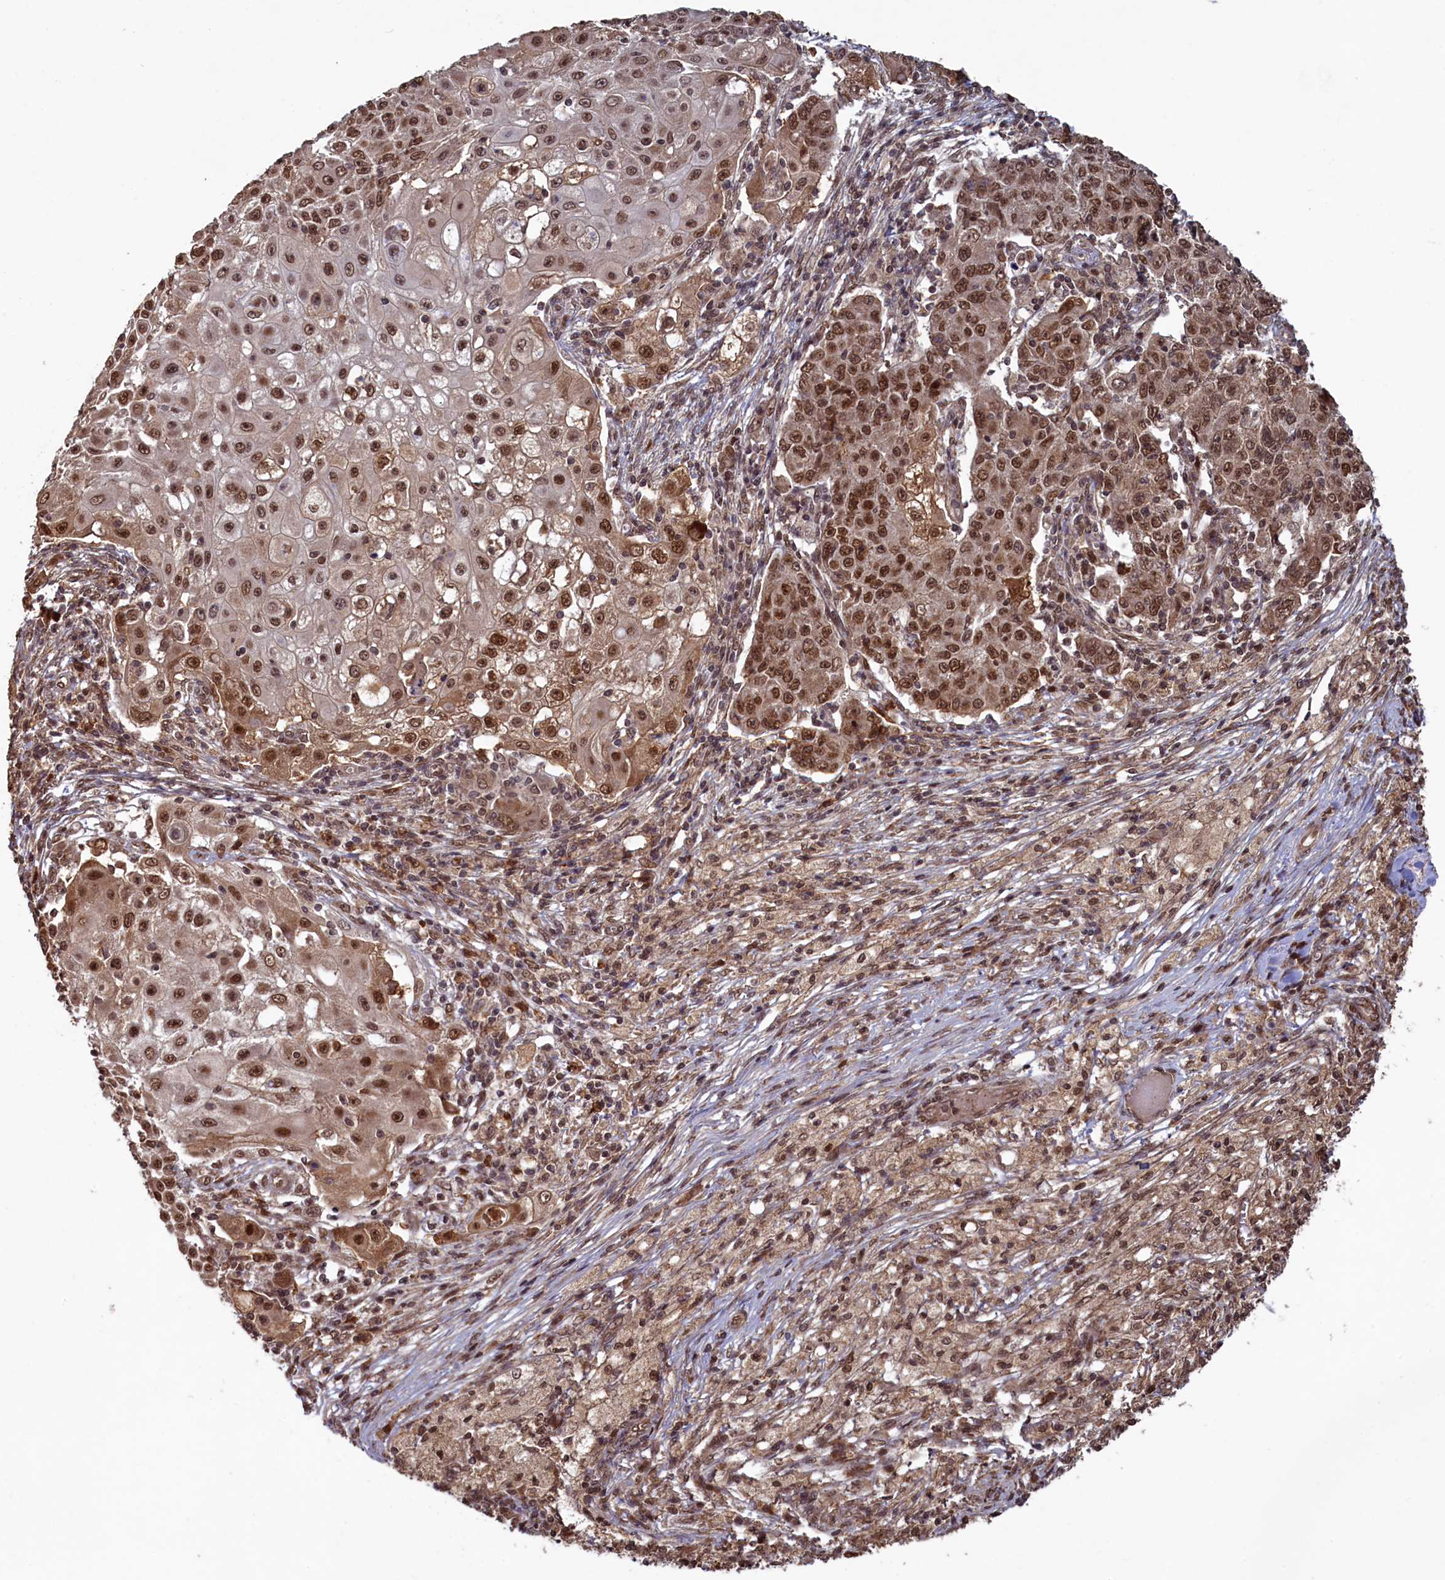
{"staining": {"intensity": "moderate", "quantity": ">75%", "location": "nuclear"}, "tissue": "ovarian cancer", "cell_type": "Tumor cells", "image_type": "cancer", "snomed": [{"axis": "morphology", "description": "Carcinoma, endometroid"}, {"axis": "topography", "description": "Ovary"}], "caption": "A brown stain labels moderate nuclear staining of a protein in human ovarian endometroid carcinoma tumor cells. (DAB (3,3'-diaminobenzidine) = brown stain, brightfield microscopy at high magnification).", "gene": "NAE1", "patient": {"sex": "female", "age": 42}}